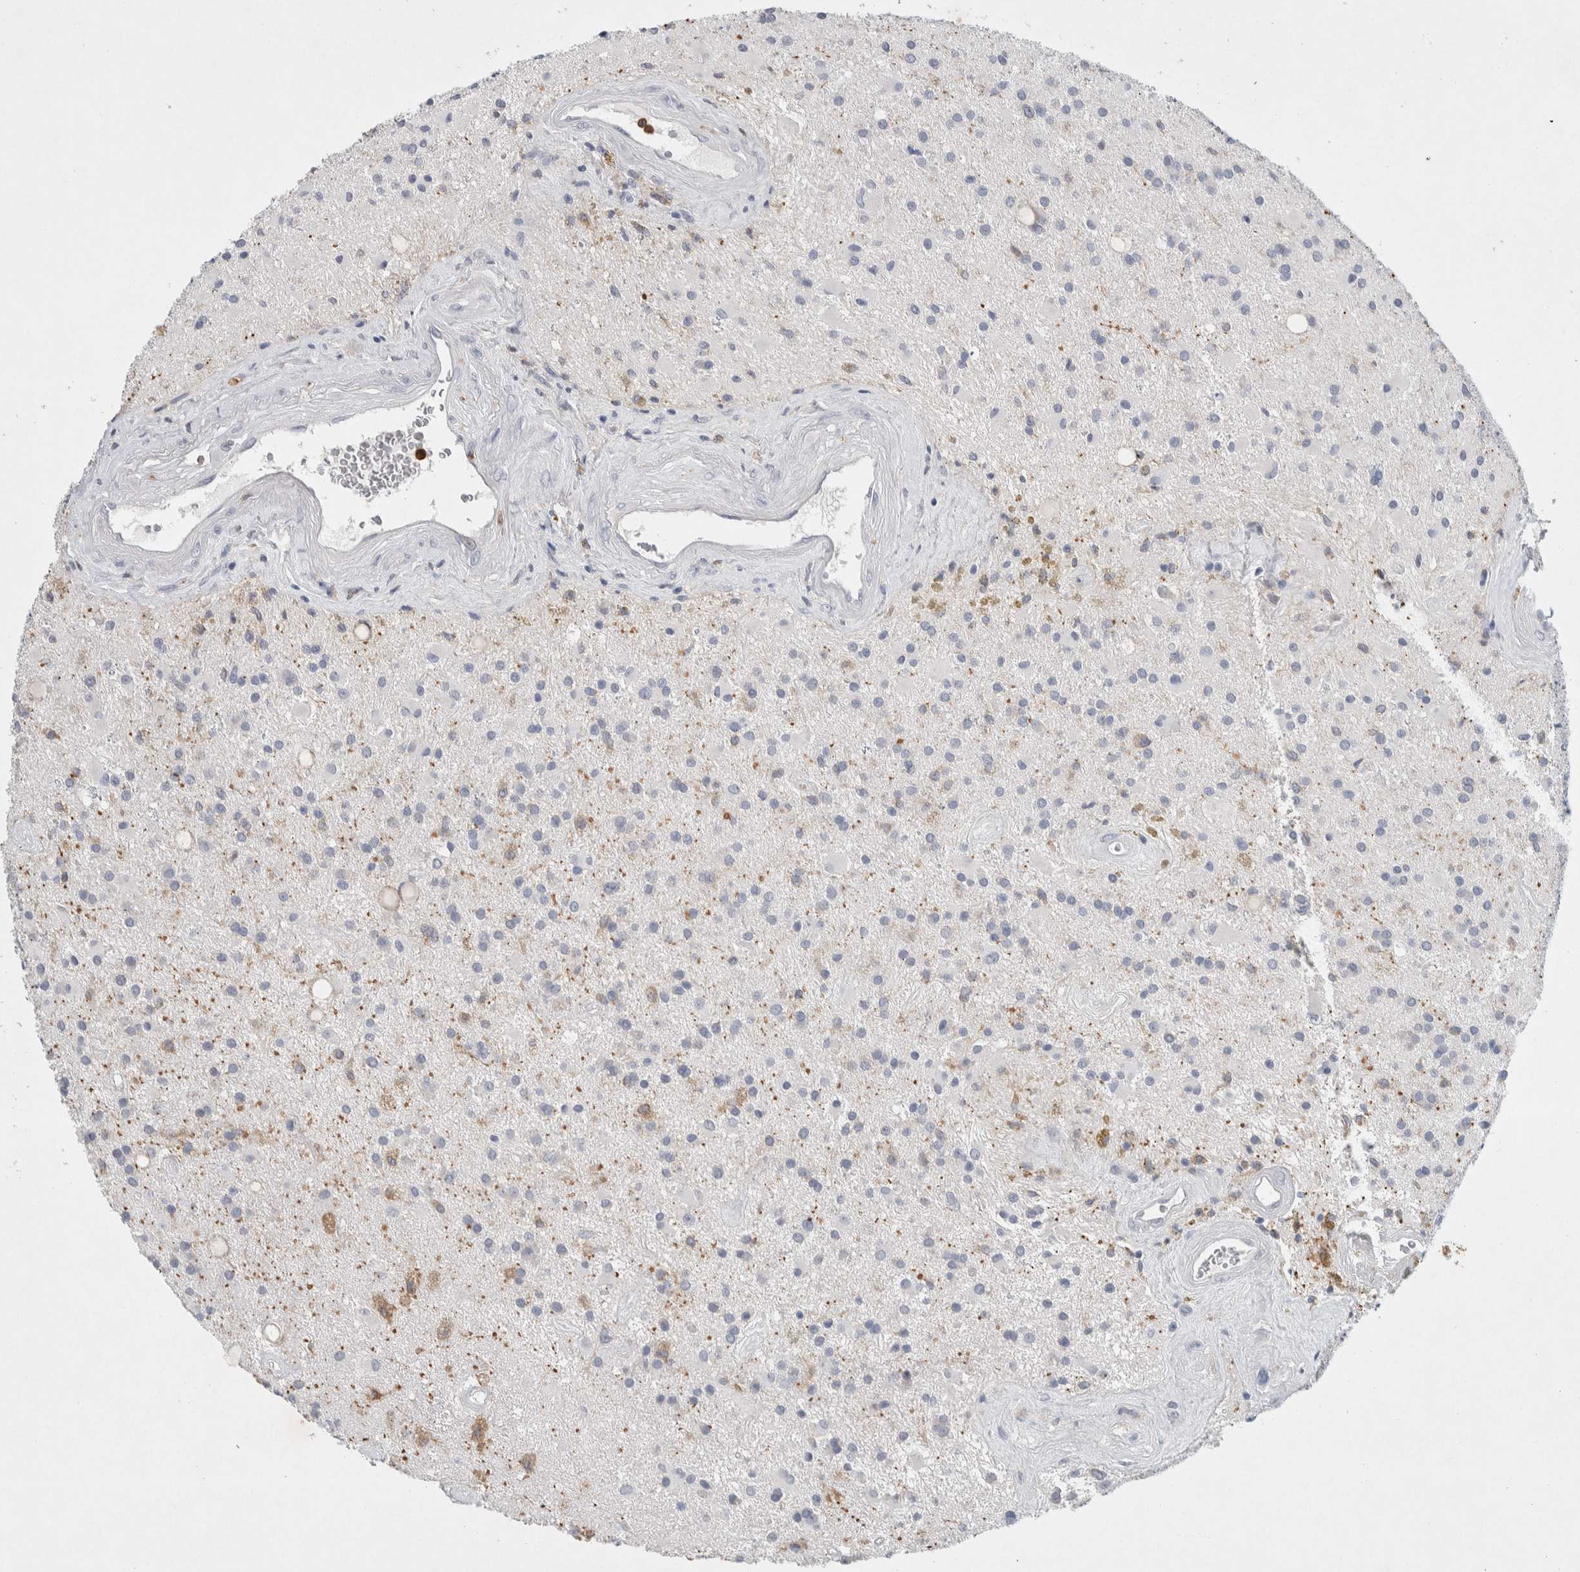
{"staining": {"intensity": "negative", "quantity": "none", "location": "none"}, "tissue": "glioma", "cell_type": "Tumor cells", "image_type": "cancer", "snomed": [{"axis": "morphology", "description": "Glioma, malignant, Low grade"}, {"axis": "topography", "description": "Brain"}], "caption": "IHC photomicrograph of neoplastic tissue: human glioma stained with DAB shows no significant protein positivity in tumor cells.", "gene": "NCF2", "patient": {"sex": "male", "age": 58}}